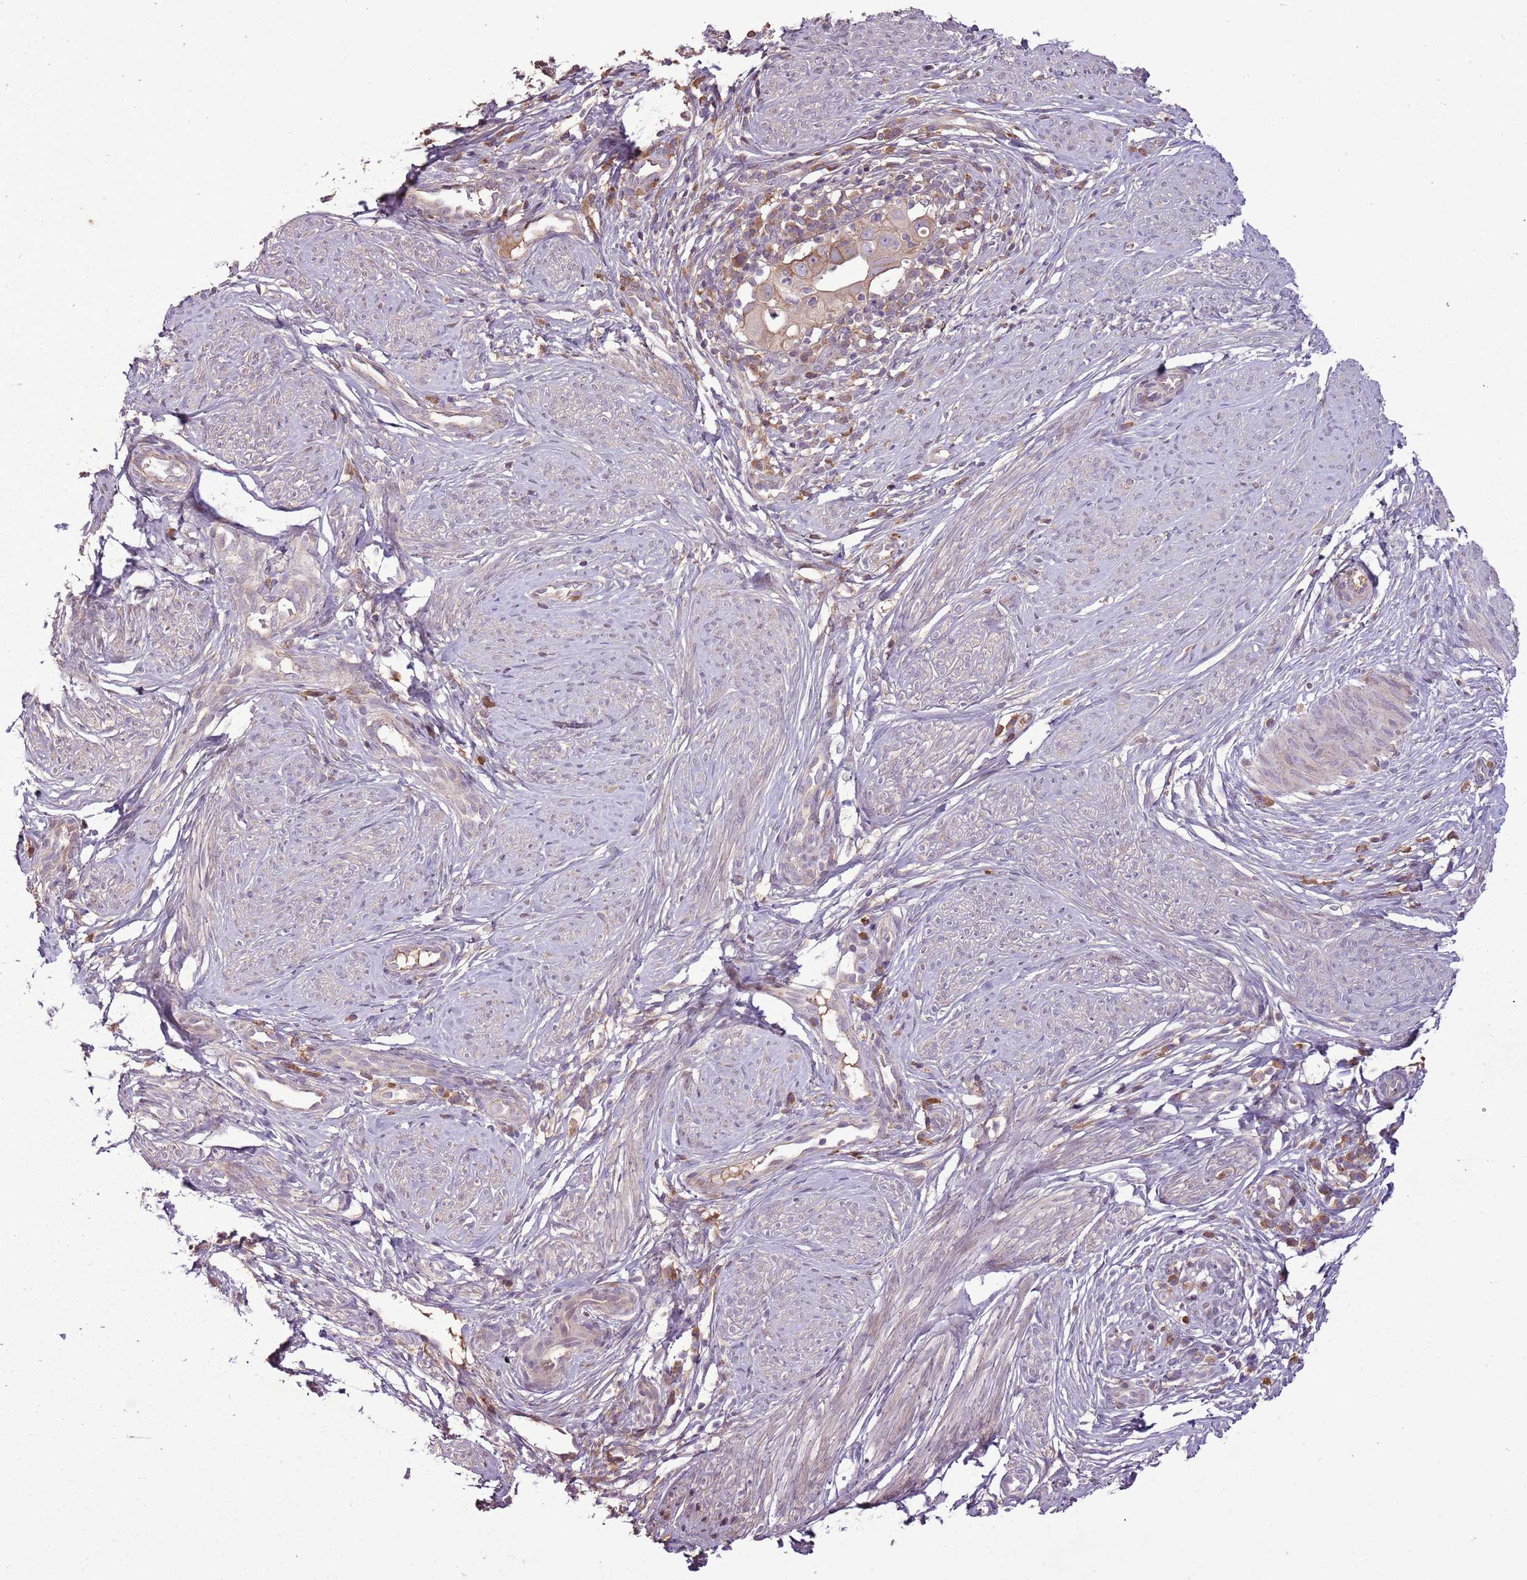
{"staining": {"intensity": "weak", "quantity": "25%-75%", "location": "cytoplasmic/membranous"}, "tissue": "cervical cancer", "cell_type": "Tumor cells", "image_type": "cancer", "snomed": [{"axis": "morphology", "description": "Adenocarcinoma, NOS"}, {"axis": "topography", "description": "Cervix"}], "caption": "Protein expression analysis of human adenocarcinoma (cervical) reveals weak cytoplasmic/membranous expression in approximately 25%-75% of tumor cells.", "gene": "ANKRD24", "patient": {"sex": "female", "age": 36}}